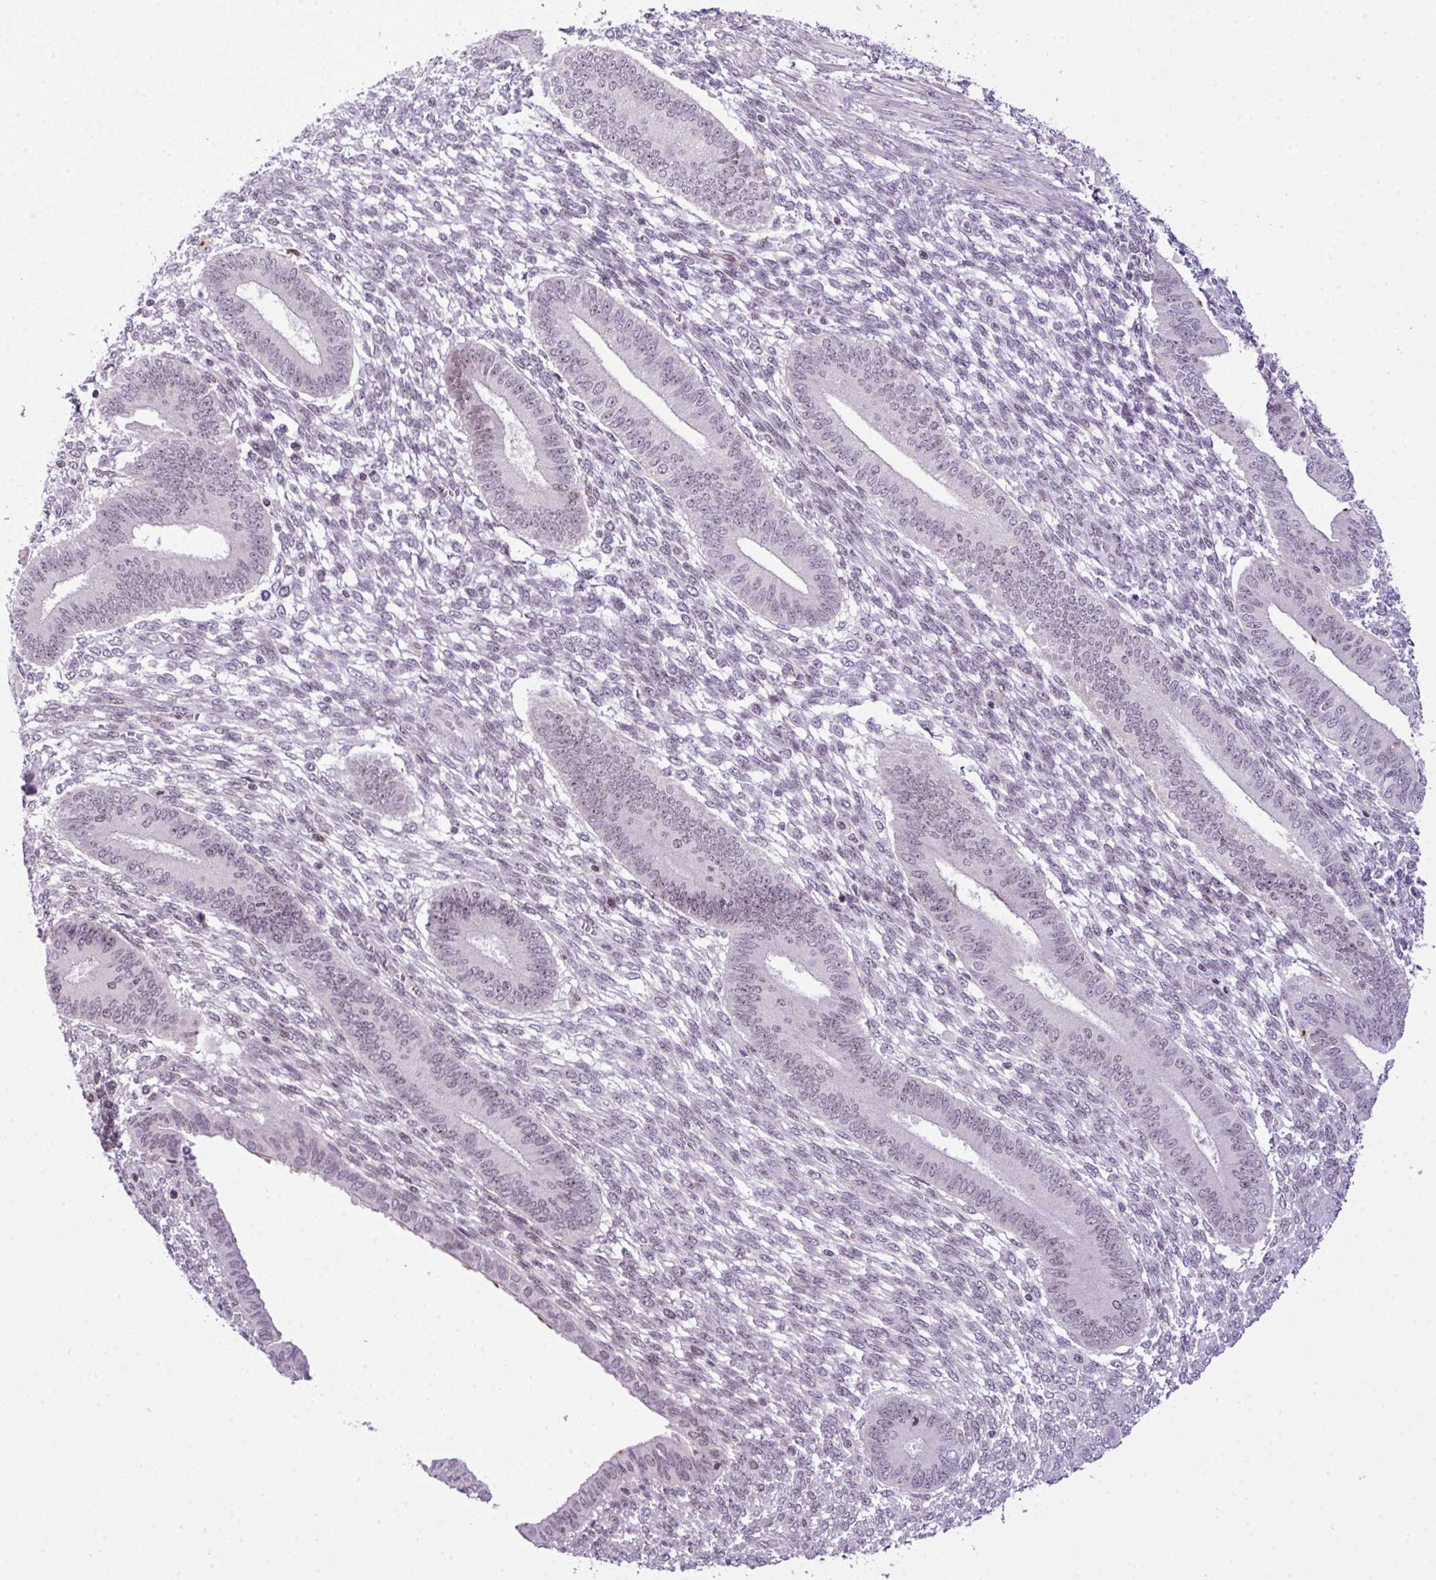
{"staining": {"intensity": "negative", "quantity": "none", "location": "none"}, "tissue": "endometrium", "cell_type": "Cells in endometrial stroma", "image_type": "normal", "snomed": [{"axis": "morphology", "description": "Normal tissue, NOS"}, {"axis": "topography", "description": "Endometrium"}], "caption": "Protein analysis of unremarkable endometrium reveals no significant expression in cells in endometrial stroma. (Stains: DAB IHC with hematoxylin counter stain, Microscopy: brightfield microscopy at high magnification).", "gene": "CCDC137", "patient": {"sex": "female", "age": 36}}